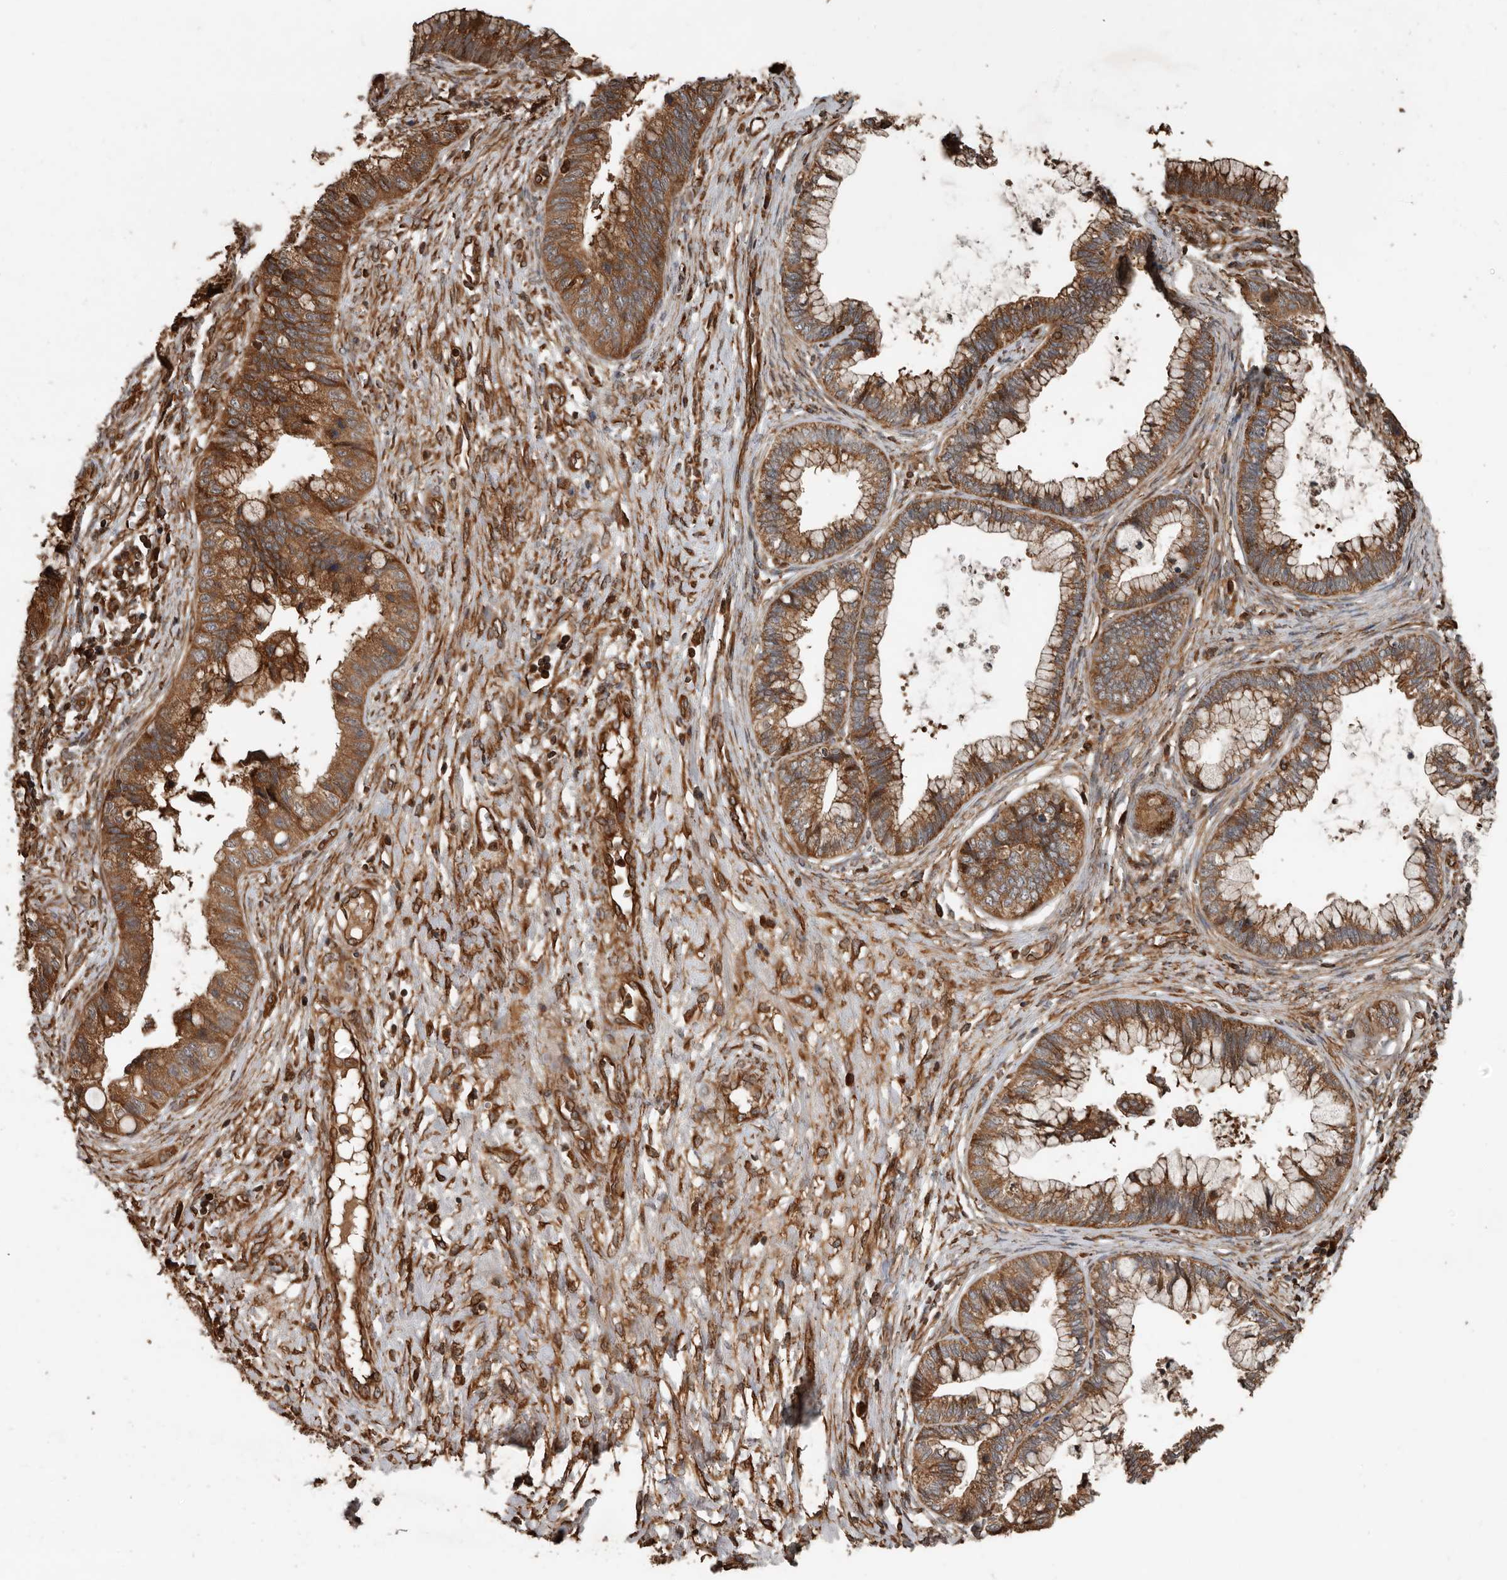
{"staining": {"intensity": "moderate", "quantity": ">75%", "location": "cytoplasmic/membranous"}, "tissue": "cervical cancer", "cell_type": "Tumor cells", "image_type": "cancer", "snomed": [{"axis": "morphology", "description": "Adenocarcinoma, NOS"}, {"axis": "topography", "description": "Cervix"}], "caption": "A histopathology image showing moderate cytoplasmic/membranous staining in approximately >75% of tumor cells in cervical cancer (adenocarcinoma), as visualized by brown immunohistochemical staining.", "gene": "YOD1", "patient": {"sex": "female", "age": 44}}